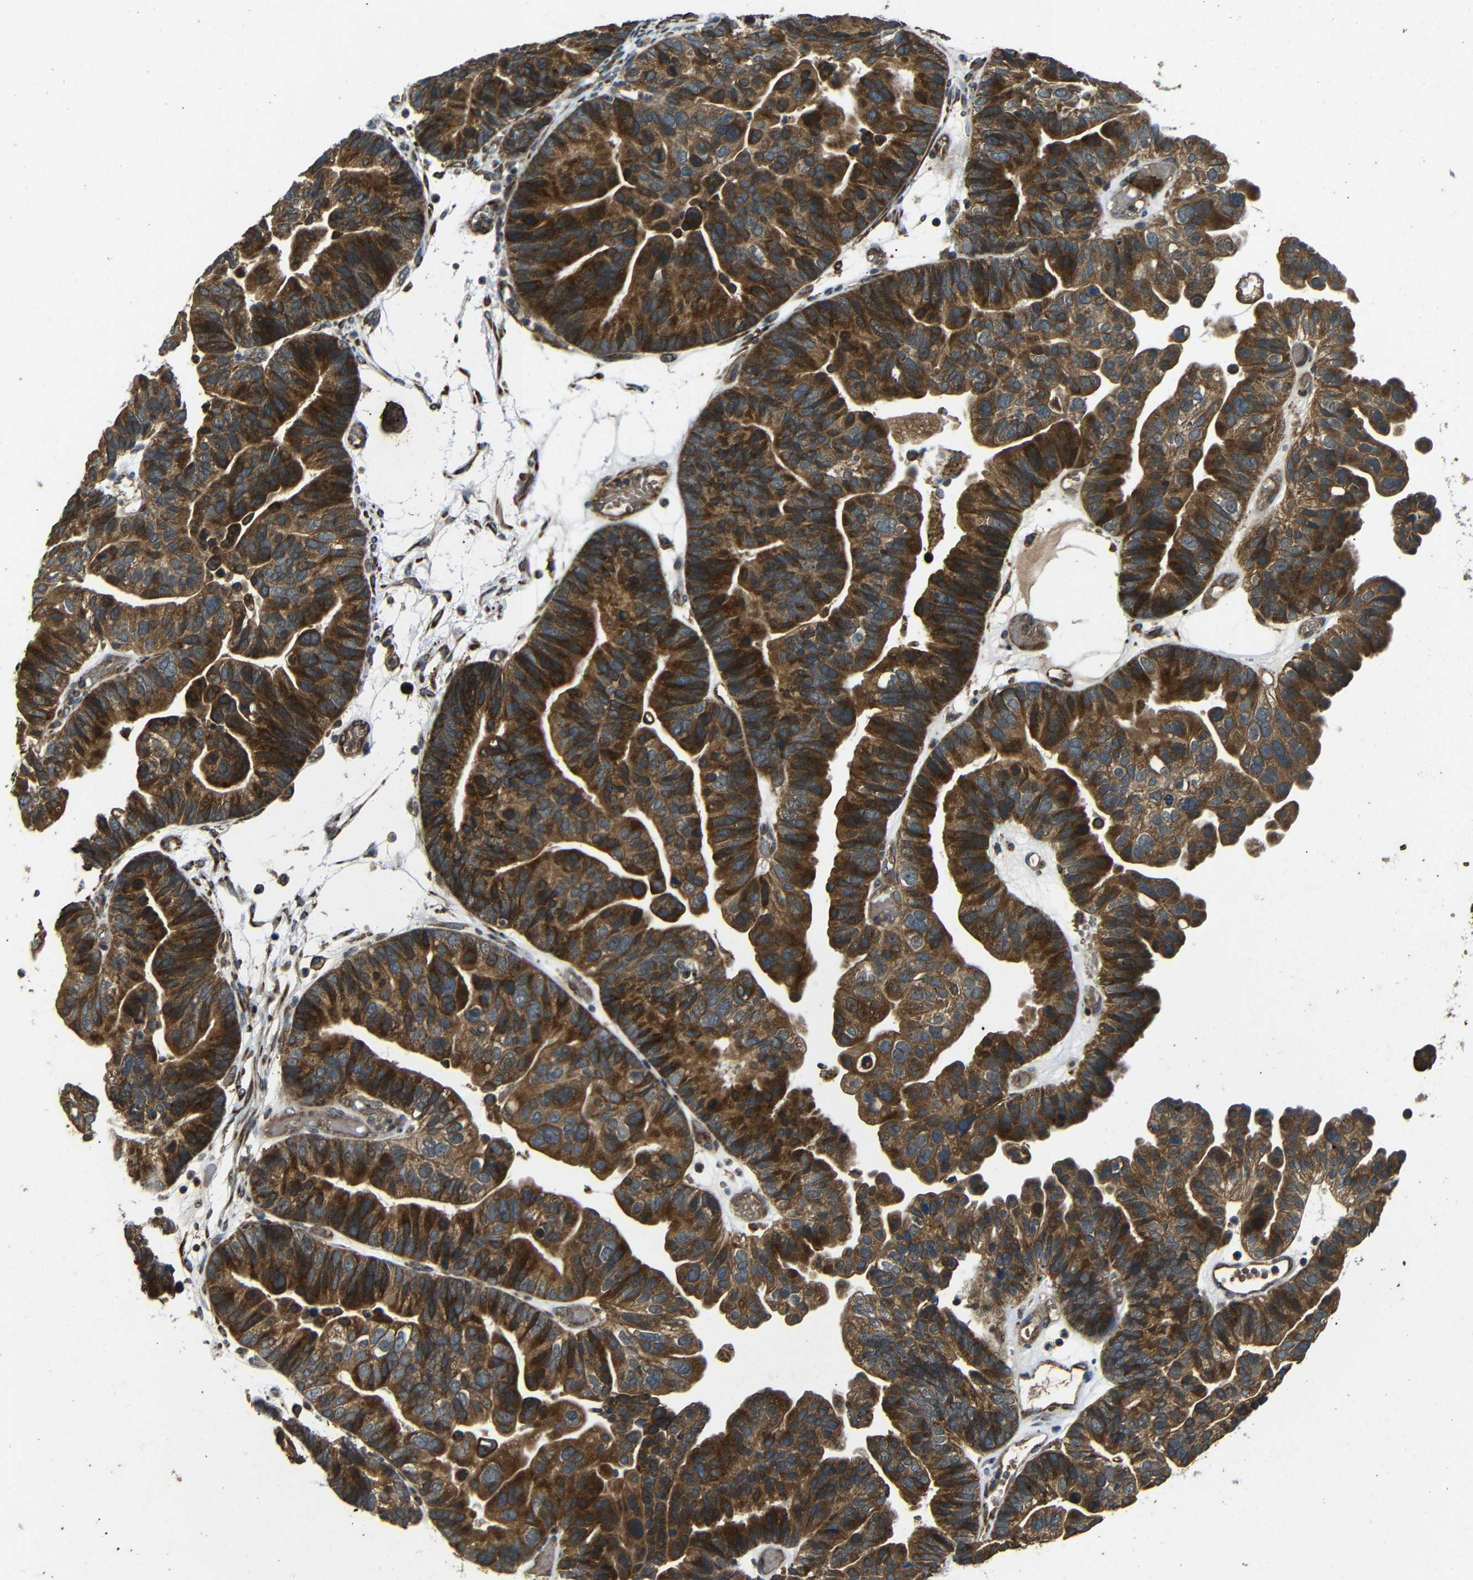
{"staining": {"intensity": "strong", "quantity": ">75%", "location": "cytoplasmic/membranous"}, "tissue": "ovarian cancer", "cell_type": "Tumor cells", "image_type": "cancer", "snomed": [{"axis": "morphology", "description": "Cystadenocarcinoma, serous, NOS"}, {"axis": "topography", "description": "Ovary"}], "caption": "Tumor cells reveal high levels of strong cytoplasmic/membranous staining in about >75% of cells in human ovarian cancer.", "gene": "TRPC1", "patient": {"sex": "female", "age": 56}}